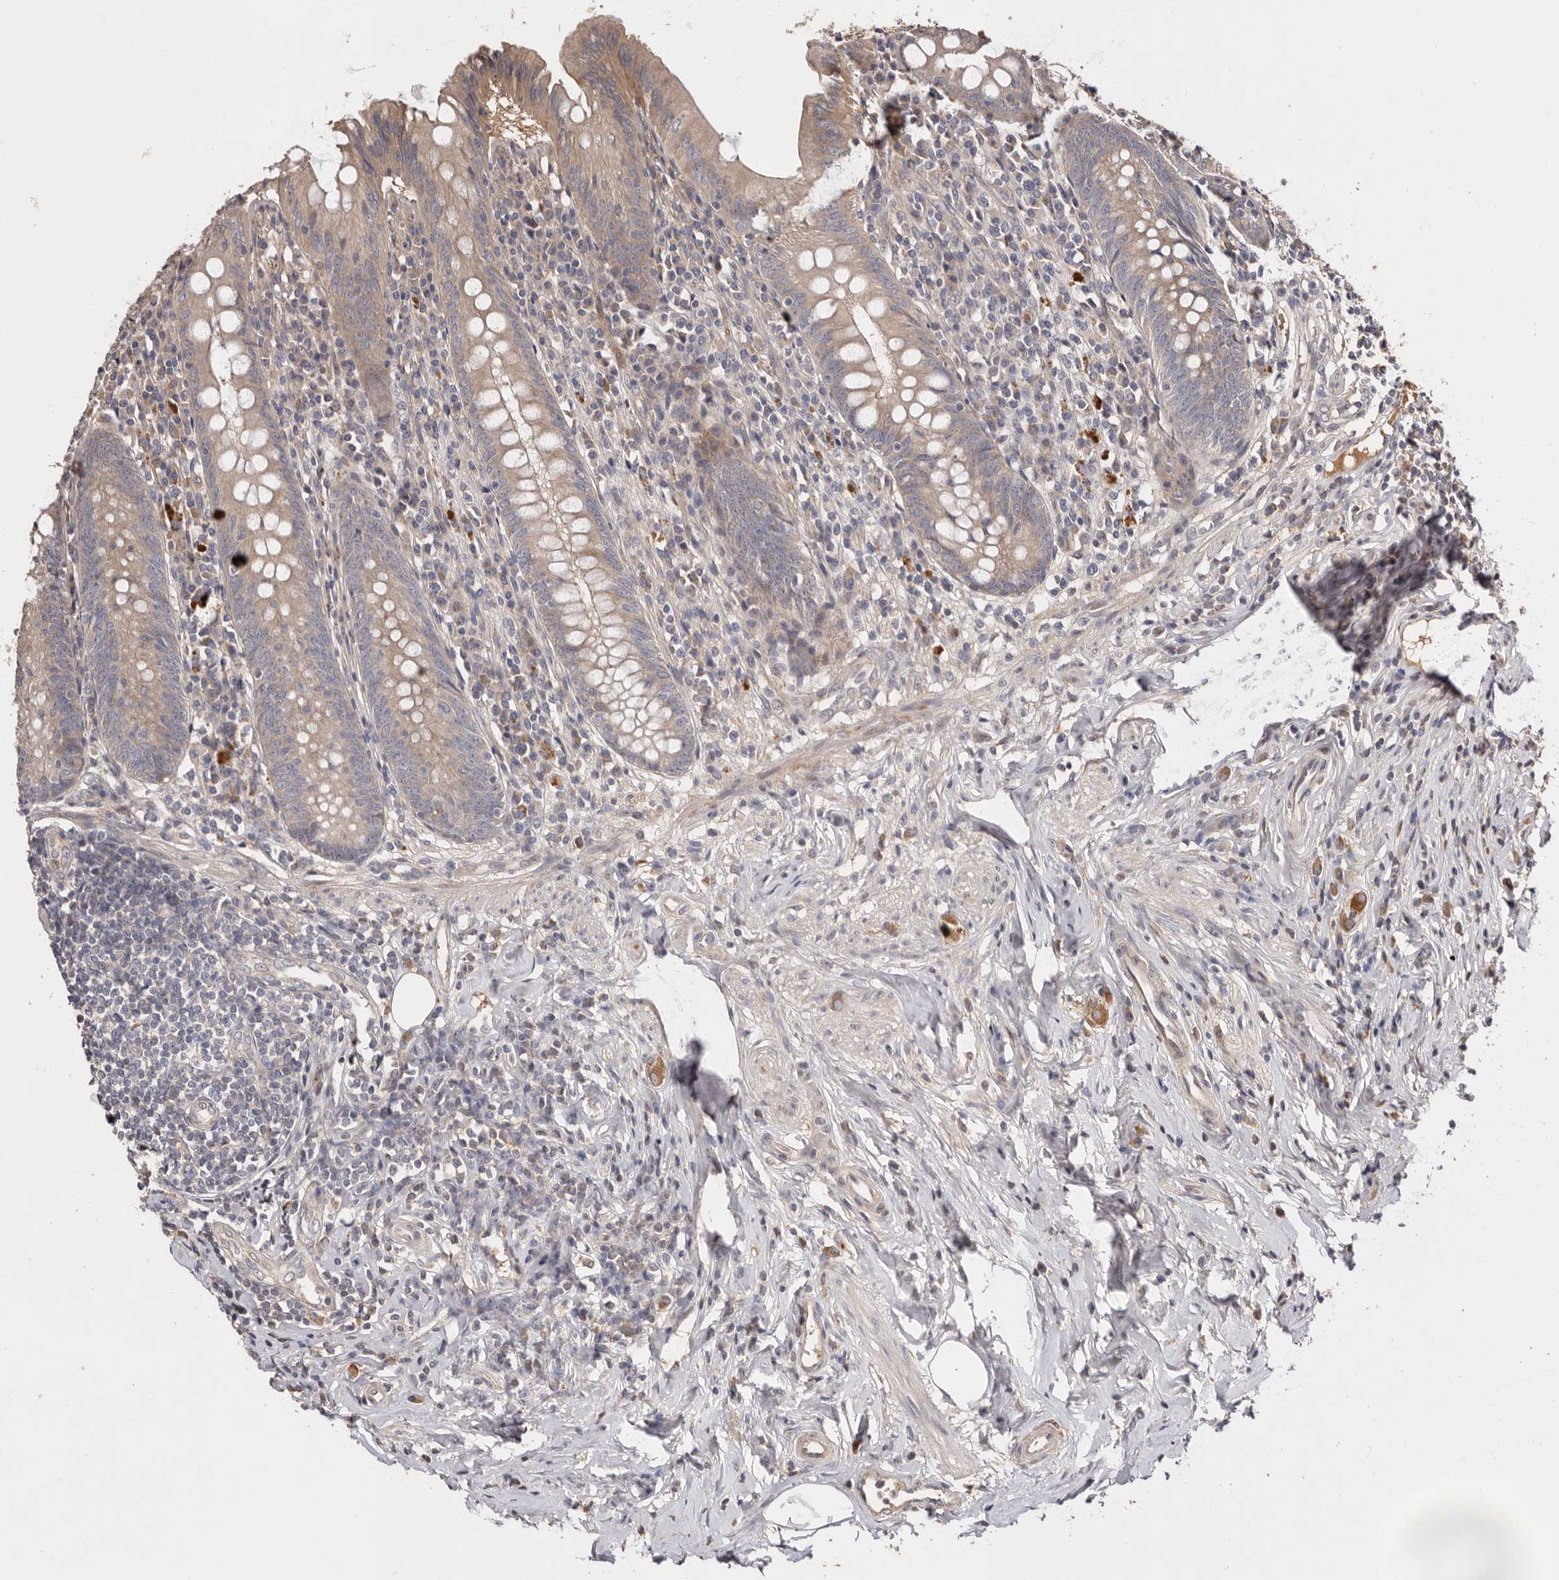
{"staining": {"intensity": "weak", "quantity": ">75%", "location": "cytoplasmic/membranous"}, "tissue": "appendix", "cell_type": "Glandular cells", "image_type": "normal", "snomed": [{"axis": "morphology", "description": "Normal tissue, NOS"}, {"axis": "topography", "description": "Appendix"}], "caption": "Weak cytoplasmic/membranous expression for a protein is seen in about >75% of glandular cells of benign appendix using immunohistochemistry.", "gene": "DOP1A", "patient": {"sex": "female", "age": 54}}